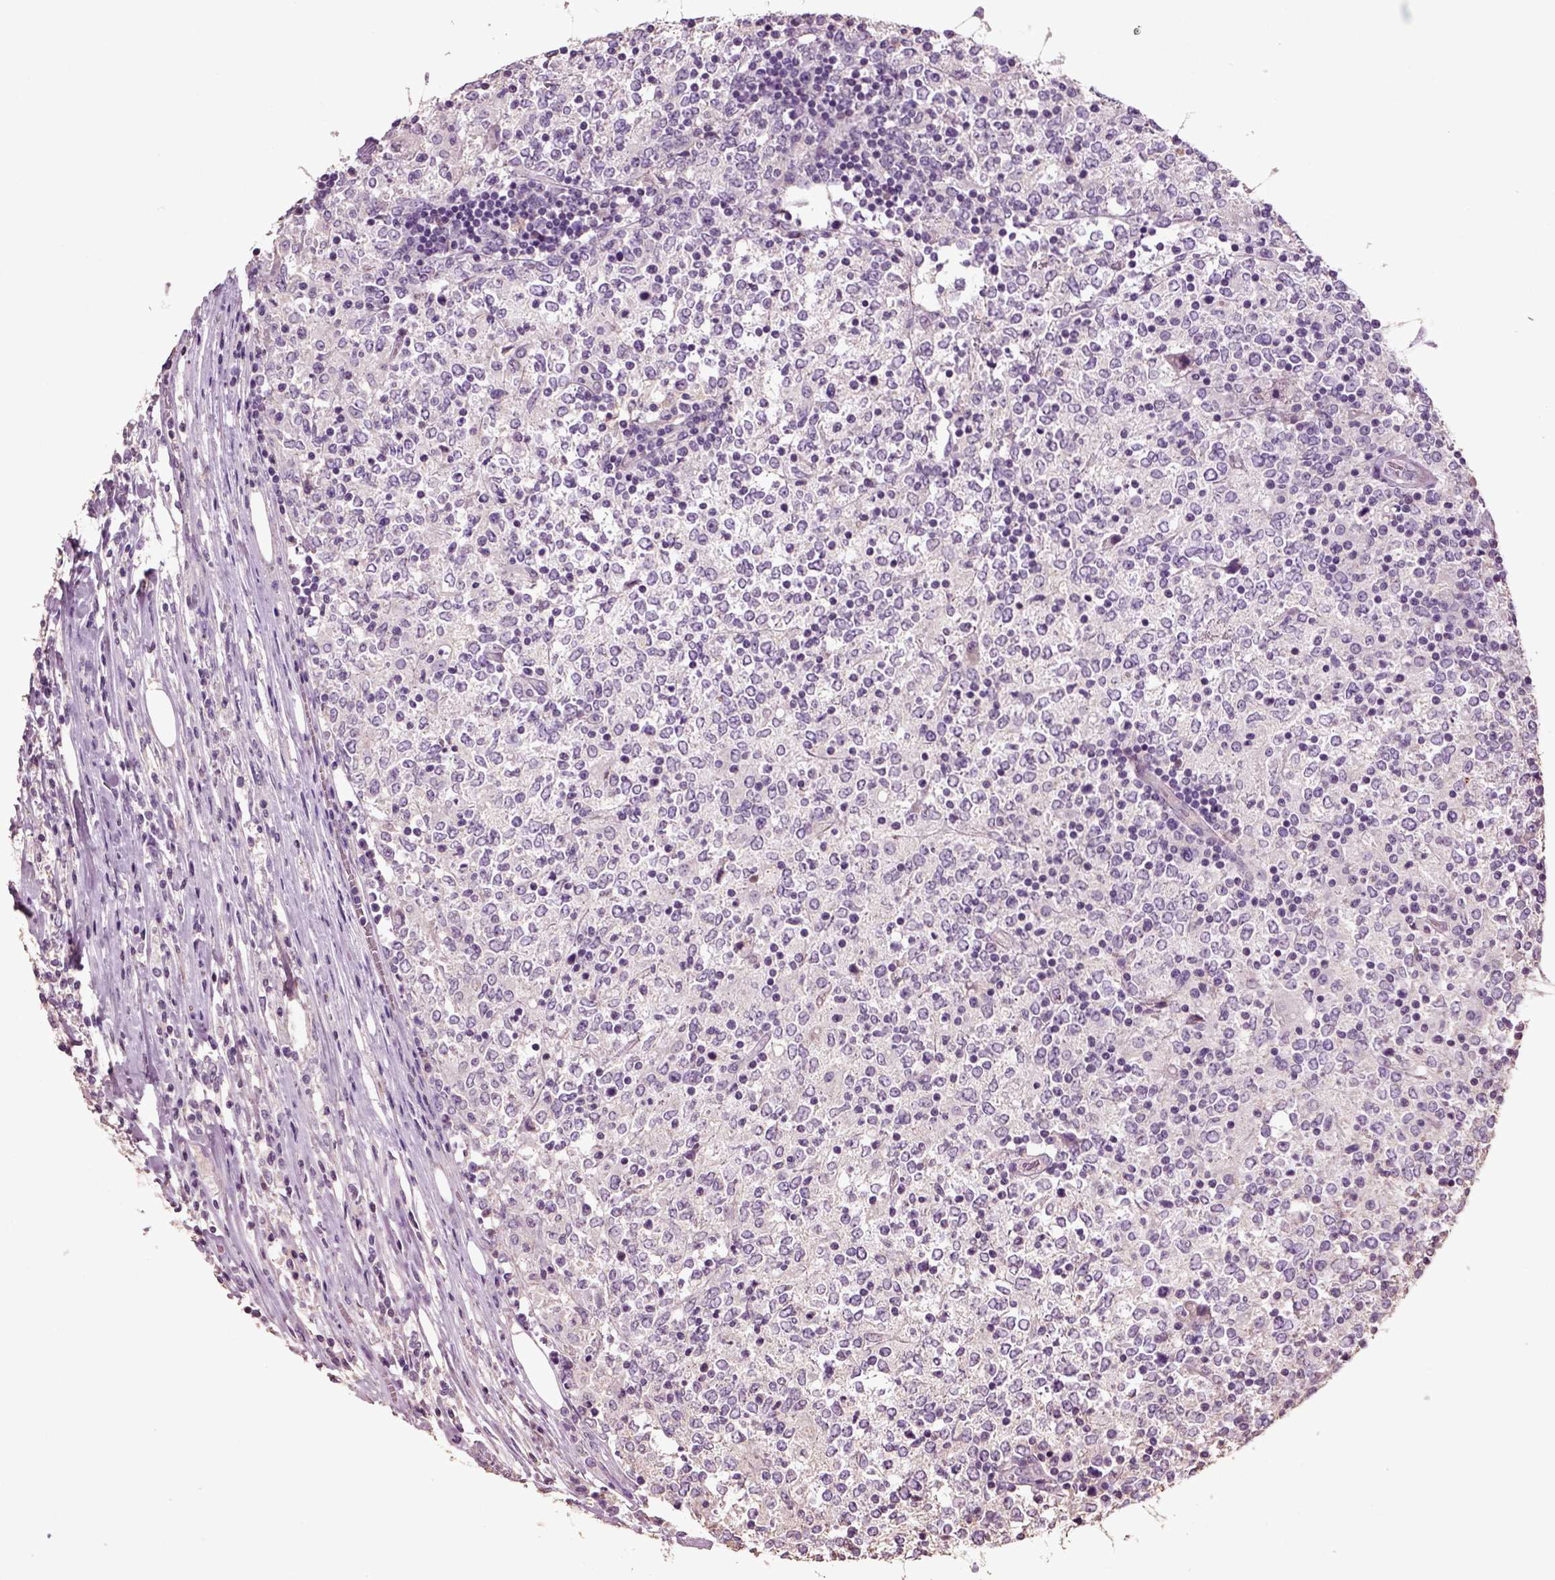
{"staining": {"intensity": "negative", "quantity": "none", "location": "none"}, "tissue": "lymphoma", "cell_type": "Tumor cells", "image_type": "cancer", "snomed": [{"axis": "morphology", "description": "Malignant lymphoma, non-Hodgkin's type, High grade"}, {"axis": "topography", "description": "Lymph node"}], "caption": "Immunohistochemistry (IHC) photomicrograph of human high-grade malignant lymphoma, non-Hodgkin's type stained for a protein (brown), which demonstrates no staining in tumor cells. (DAB (3,3'-diaminobenzidine) immunohistochemistry with hematoxylin counter stain).", "gene": "DEFB118", "patient": {"sex": "female", "age": 84}}